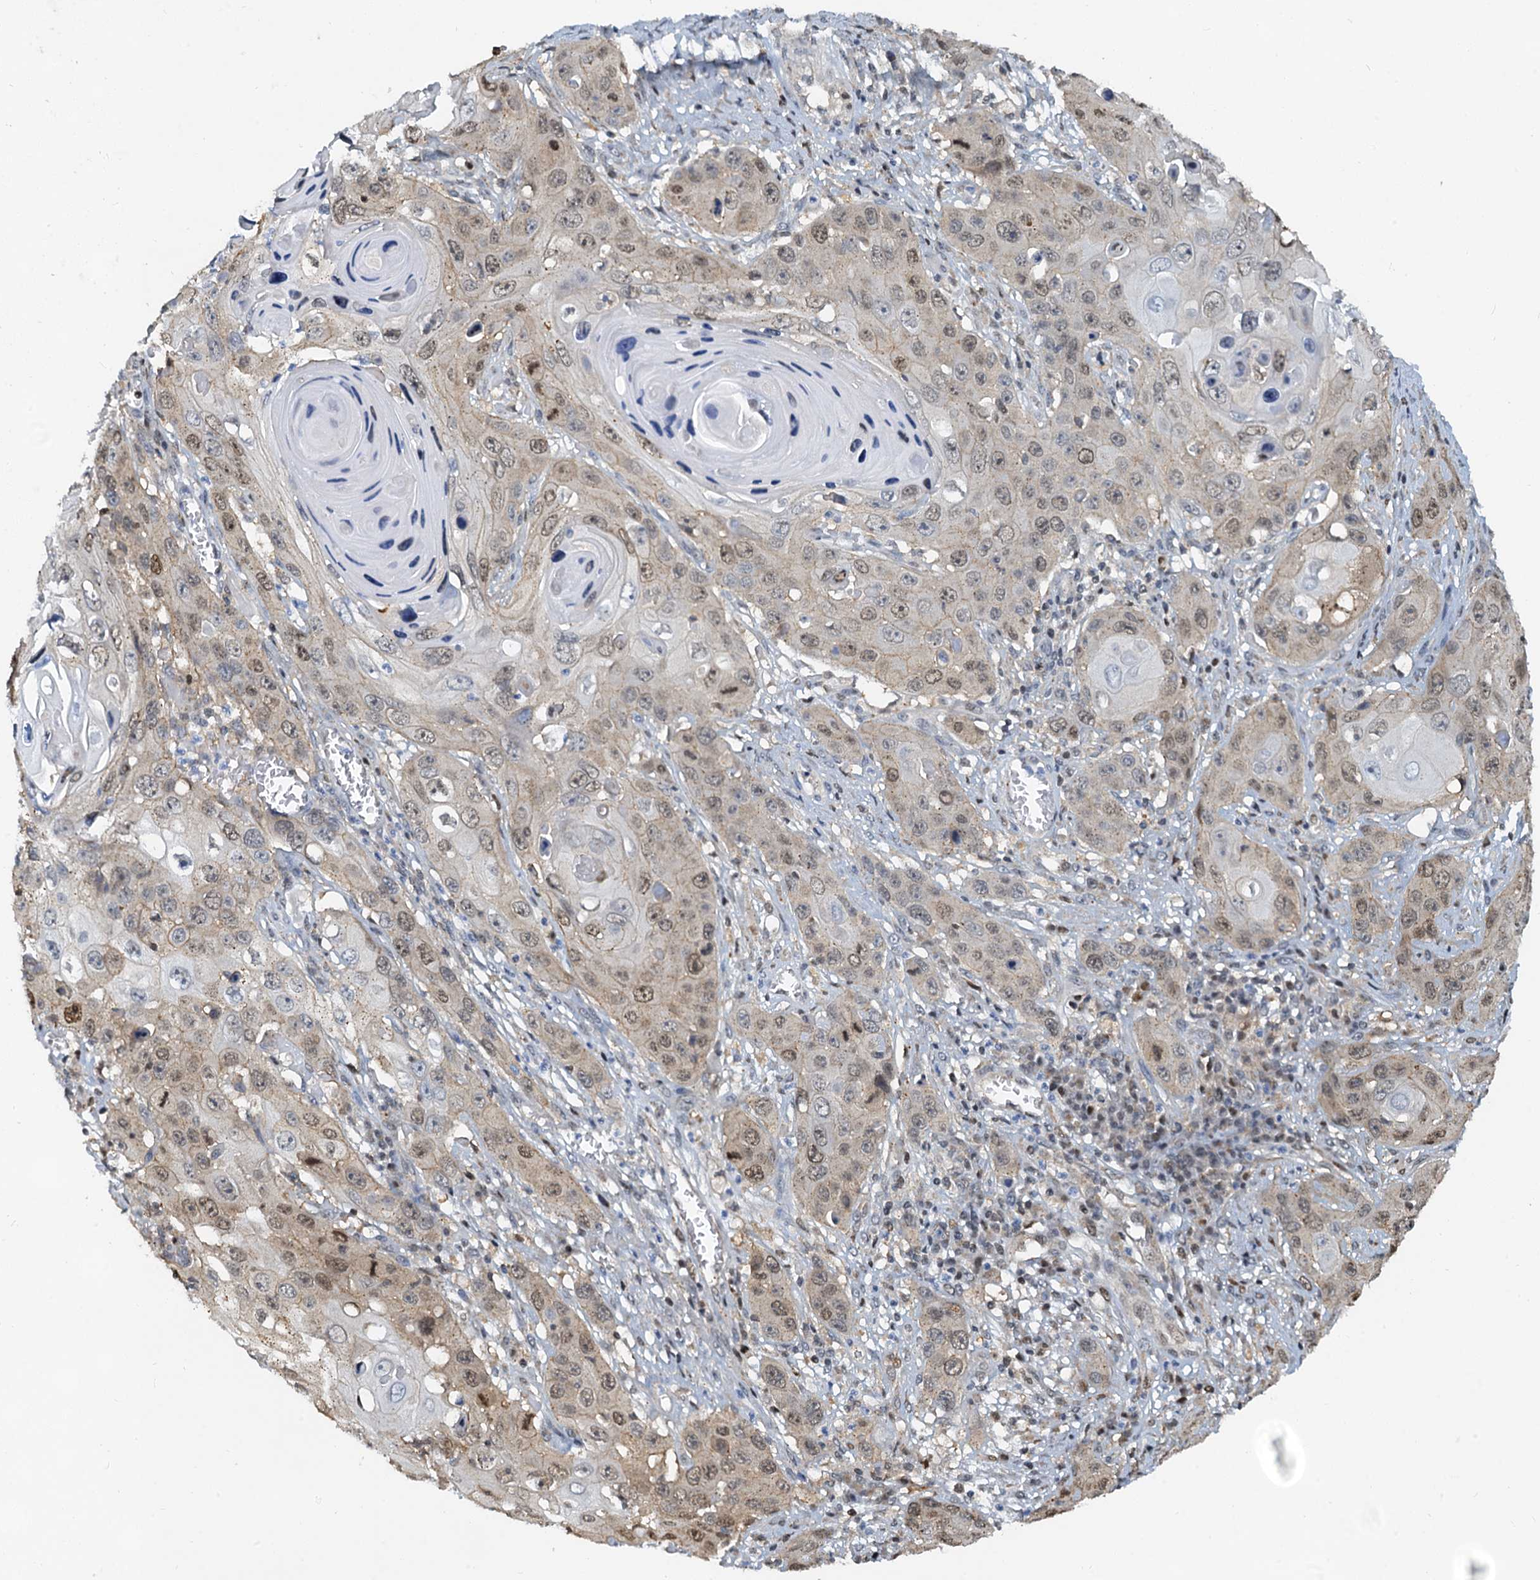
{"staining": {"intensity": "weak", "quantity": "25%-75%", "location": "nuclear"}, "tissue": "skin cancer", "cell_type": "Tumor cells", "image_type": "cancer", "snomed": [{"axis": "morphology", "description": "Squamous cell carcinoma, NOS"}, {"axis": "topography", "description": "Skin"}], "caption": "Protein expression analysis of skin cancer (squamous cell carcinoma) shows weak nuclear expression in about 25%-75% of tumor cells.", "gene": "PTGES3", "patient": {"sex": "male", "age": 55}}